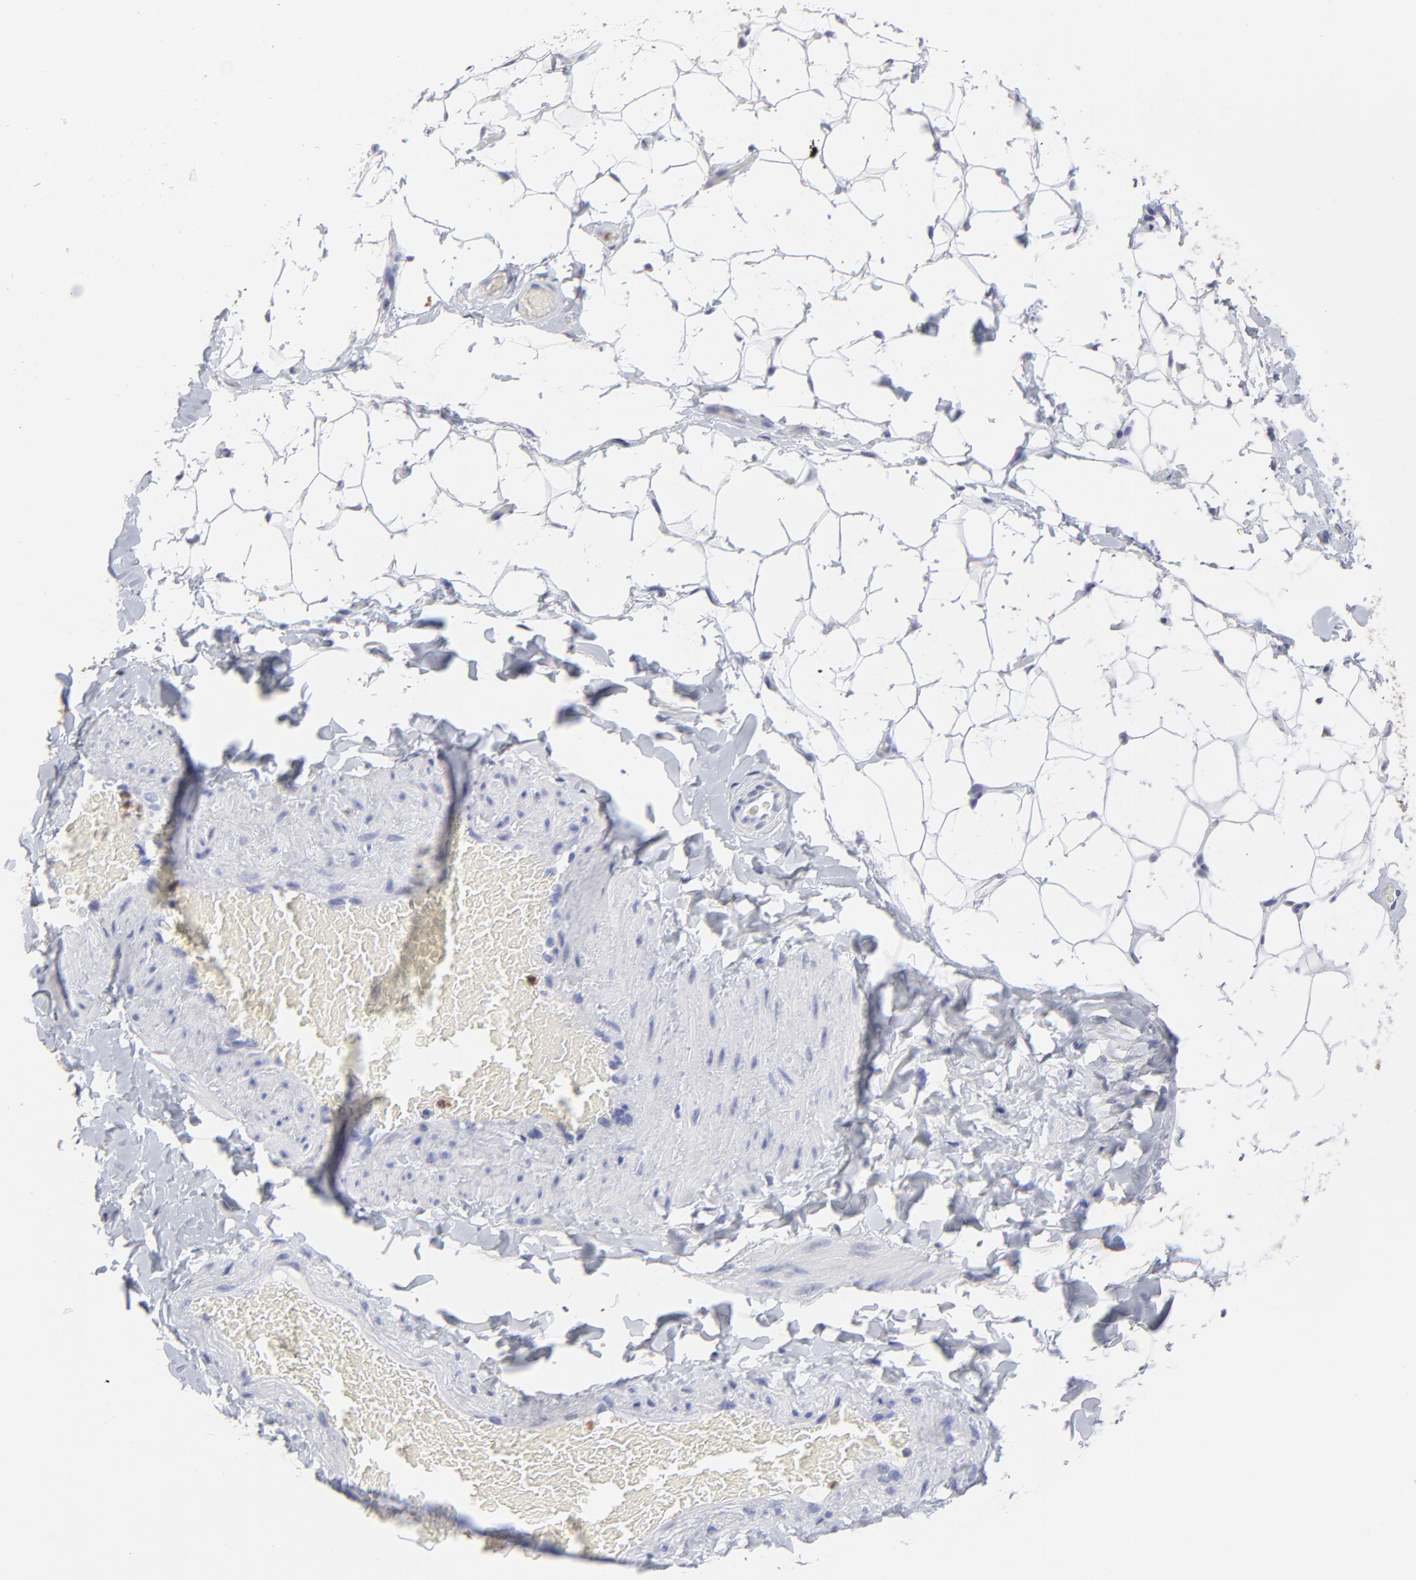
{"staining": {"intensity": "negative", "quantity": "none", "location": "none"}, "tissue": "adipose tissue", "cell_type": "Adipocytes", "image_type": "normal", "snomed": [{"axis": "morphology", "description": "Normal tissue, NOS"}, {"axis": "topography", "description": "Soft tissue"}], "caption": "This is a micrograph of IHC staining of normal adipose tissue, which shows no positivity in adipocytes.", "gene": "SMARCA1", "patient": {"sex": "male", "age": 26}}